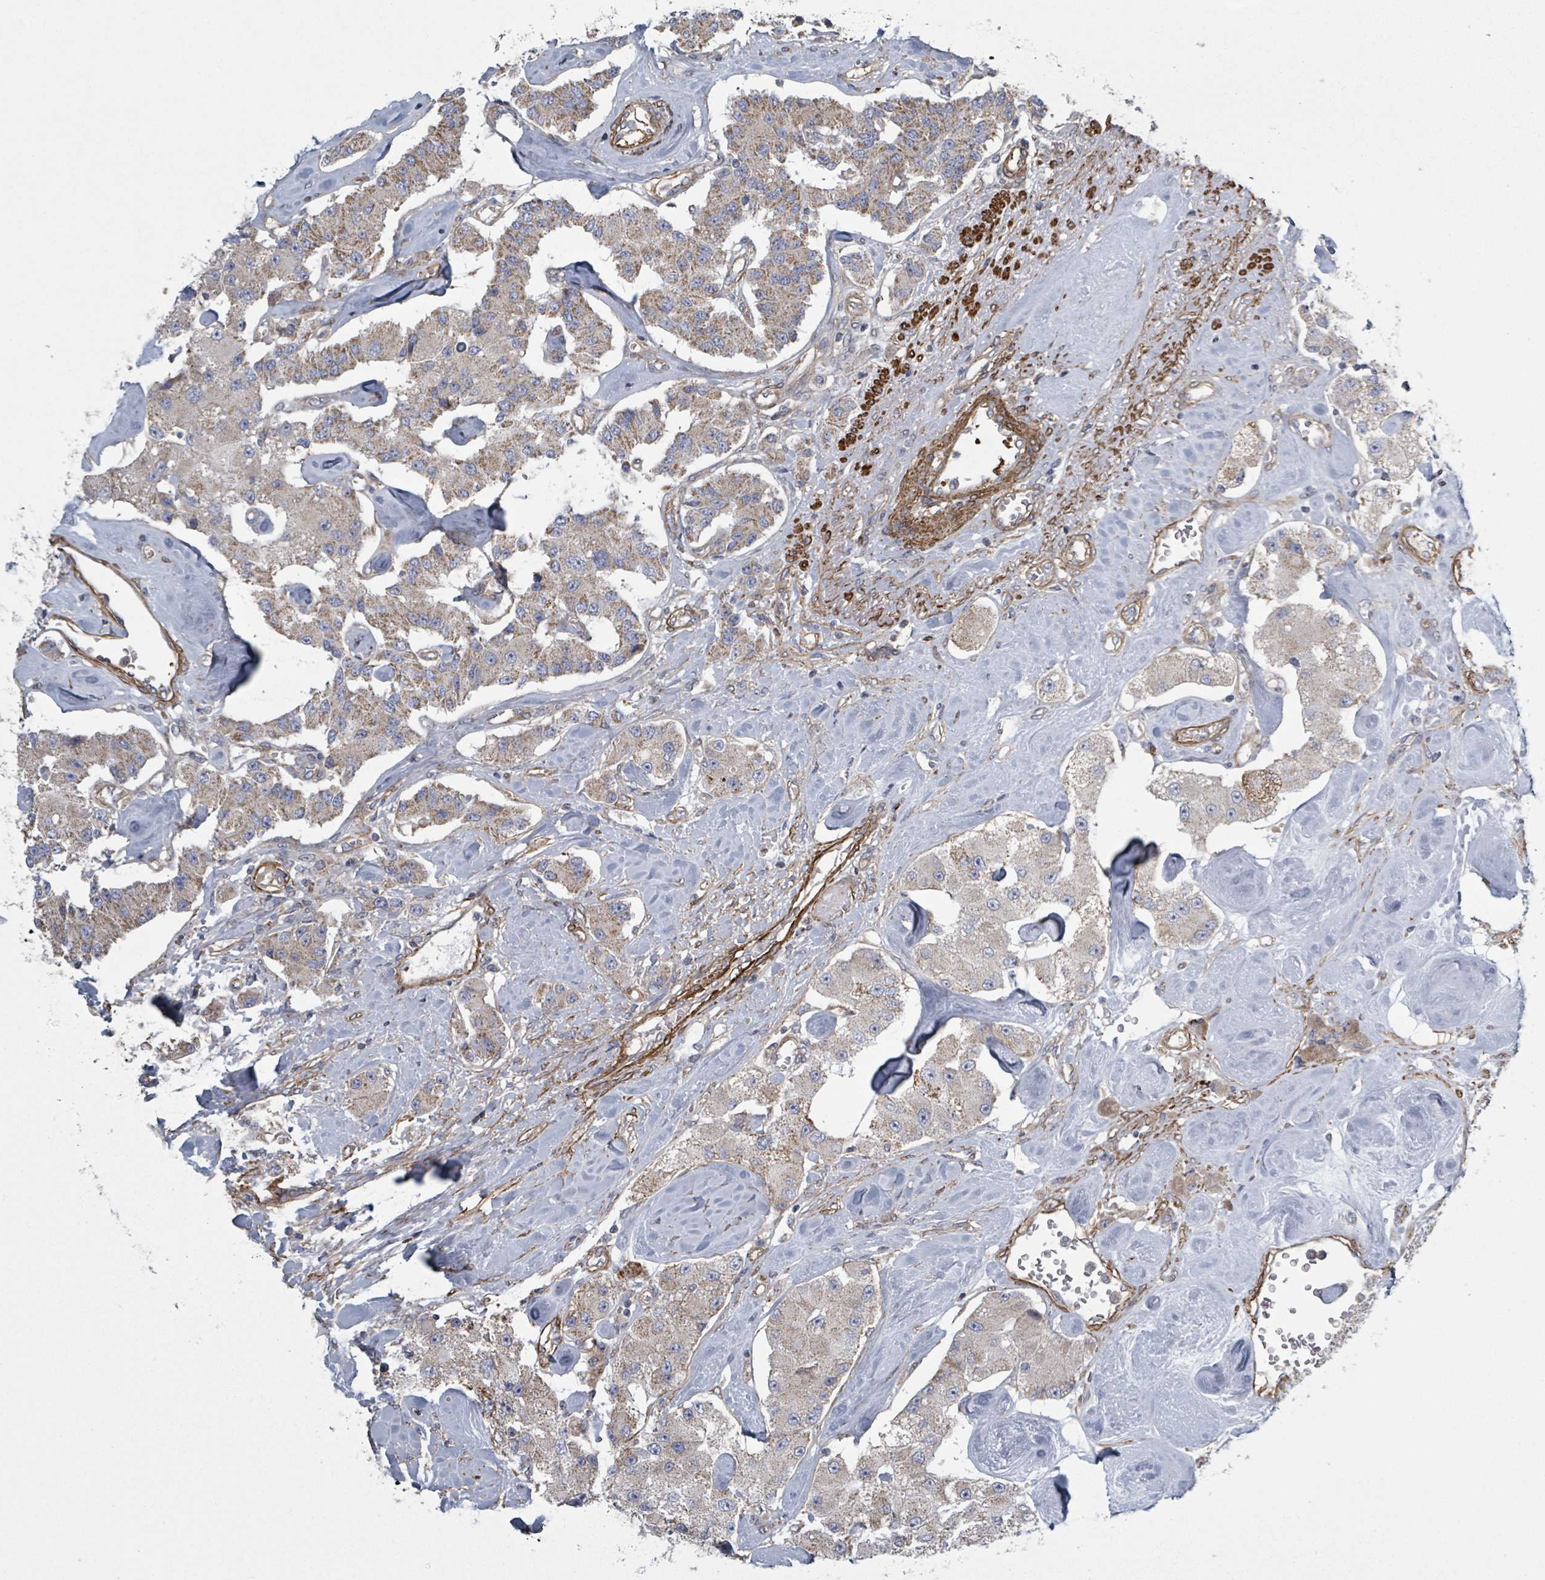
{"staining": {"intensity": "weak", "quantity": ">75%", "location": "cytoplasmic/membranous"}, "tissue": "carcinoid", "cell_type": "Tumor cells", "image_type": "cancer", "snomed": [{"axis": "morphology", "description": "Carcinoid, malignant, NOS"}, {"axis": "topography", "description": "Pancreas"}], "caption": "A brown stain highlights weak cytoplasmic/membranous staining of a protein in carcinoid tumor cells.", "gene": "ADCK1", "patient": {"sex": "male", "age": 41}}